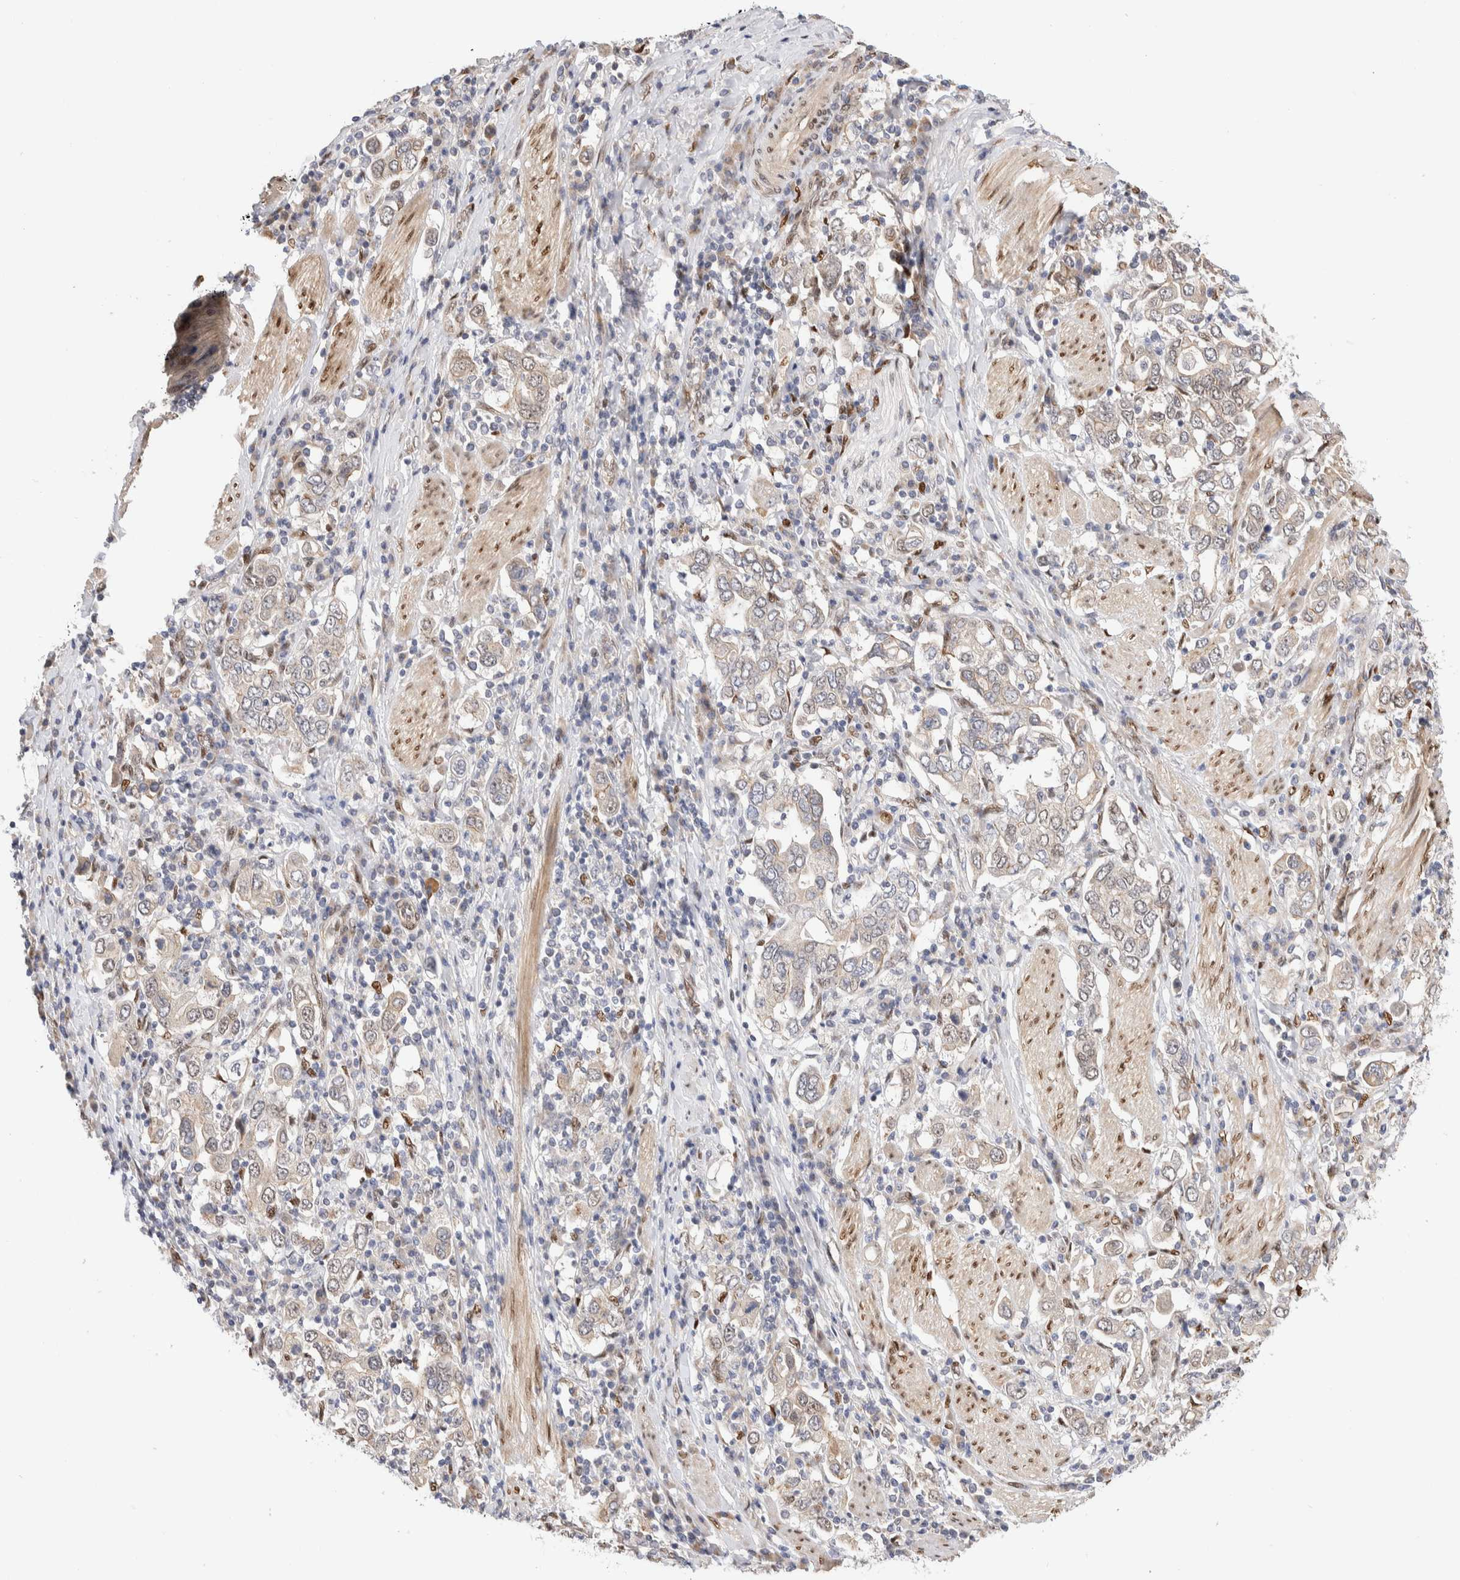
{"staining": {"intensity": "negative", "quantity": "none", "location": "none"}, "tissue": "stomach cancer", "cell_type": "Tumor cells", "image_type": "cancer", "snomed": [{"axis": "morphology", "description": "Adenocarcinoma, NOS"}, {"axis": "topography", "description": "Stomach, upper"}], "caption": "Tumor cells show no significant staining in stomach cancer (adenocarcinoma).", "gene": "NSMAF", "patient": {"sex": "male", "age": 62}}